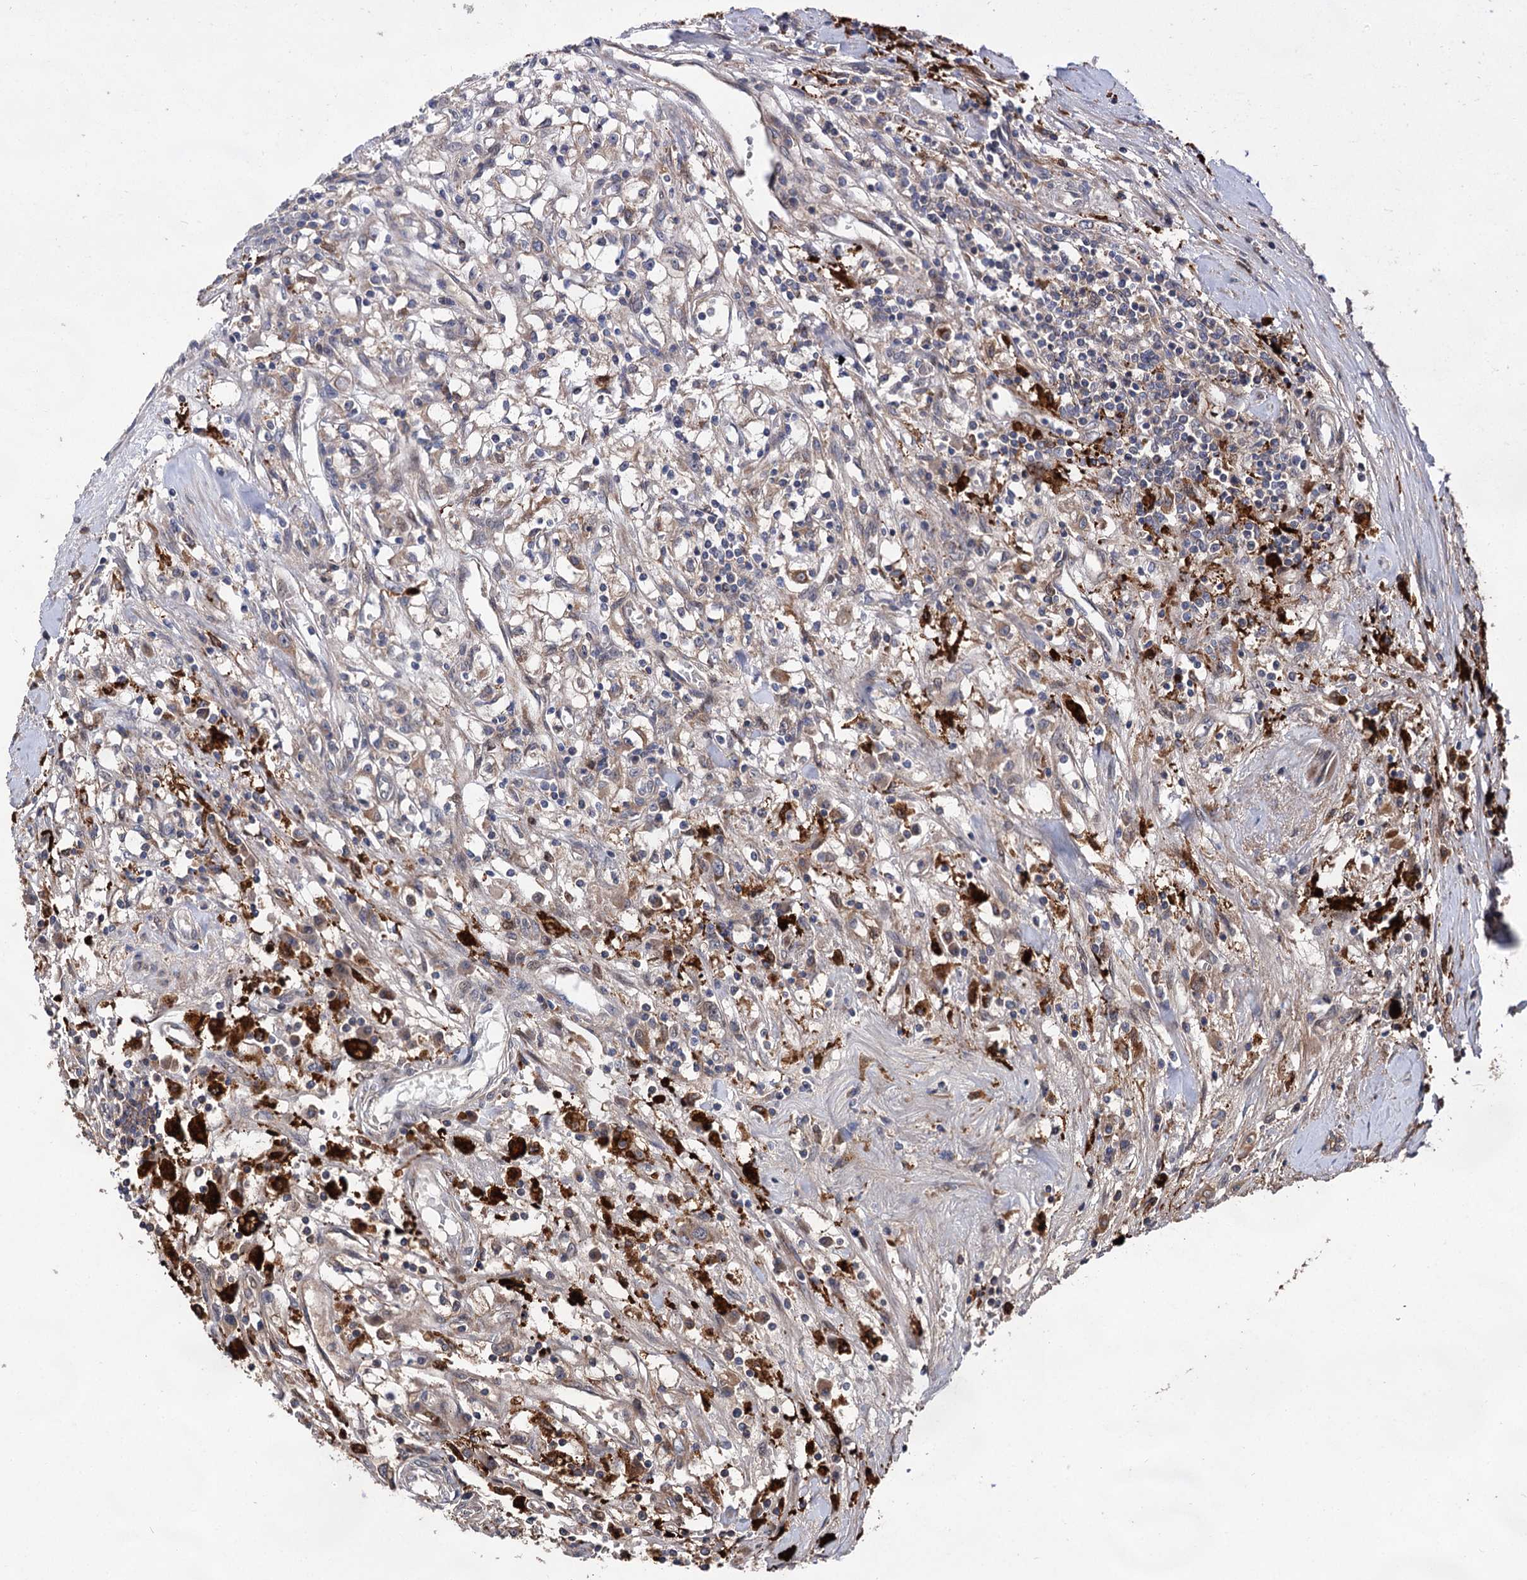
{"staining": {"intensity": "weak", "quantity": "<25%", "location": "cytoplasmic/membranous"}, "tissue": "renal cancer", "cell_type": "Tumor cells", "image_type": "cancer", "snomed": [{"axis": "morphology", "description": "Adenocarcinoma, NOS"}, {"axis": "topography", "description": "Kidney"}], "caption": "The immunohistochemistry image has no significant positivity in tumor cells of renal cancer (adenocarcinoma) tissue. (Brightfield microscopy of DAB (3,3'-diaminobenzidine) immunohistochemistry at high magnification).", "gene": "NAA25", "patient": {"sex": "male", "age": 56}}